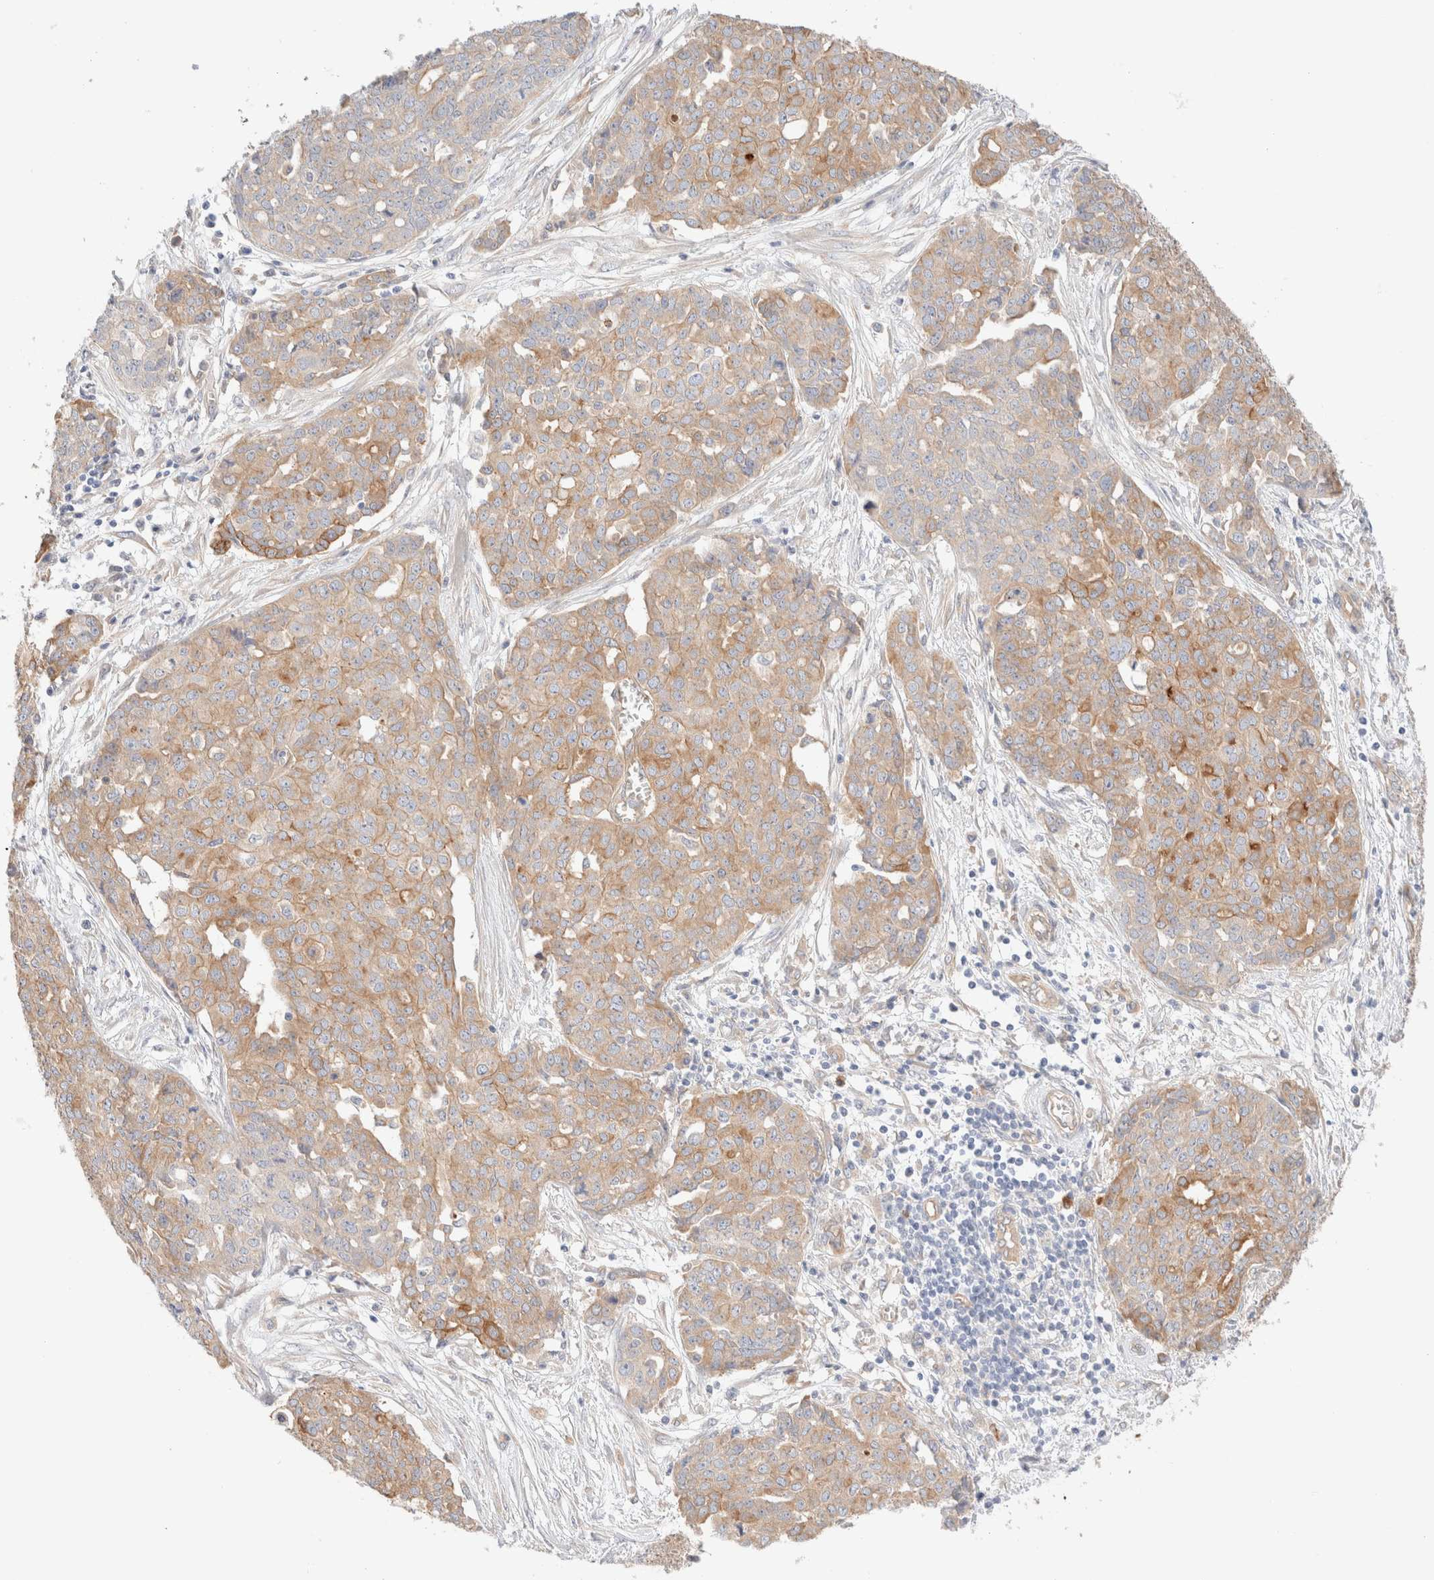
{"staining": {"intensity": "moderate", "quantity": ">75%", "location": "cytoplasmic/membranous"}, "tissue": "ovarian cancer", "cell_type": "Tumor cells", "image_type": "cancer", "snomed": [{"axis": "morphology", "description": "Cystadenocarcinoma, serous, NOS"}, {"axis": "topography", "description": "Soft tissue"}, {"axis": "topography", "description": "Ovary"}], "caption": "Ovarian cancer tissue exhibits moderate cytoplasmic/membranous staining in about >75% of tumor cells, visualized by immunohistochemistry. Using DAB (brown) and hematoxylin (blue) stains, captured at high magnification using brightfield microscopy.", "gene": "NIBAN2", "patient": {"sex": "female", "age": 57}}